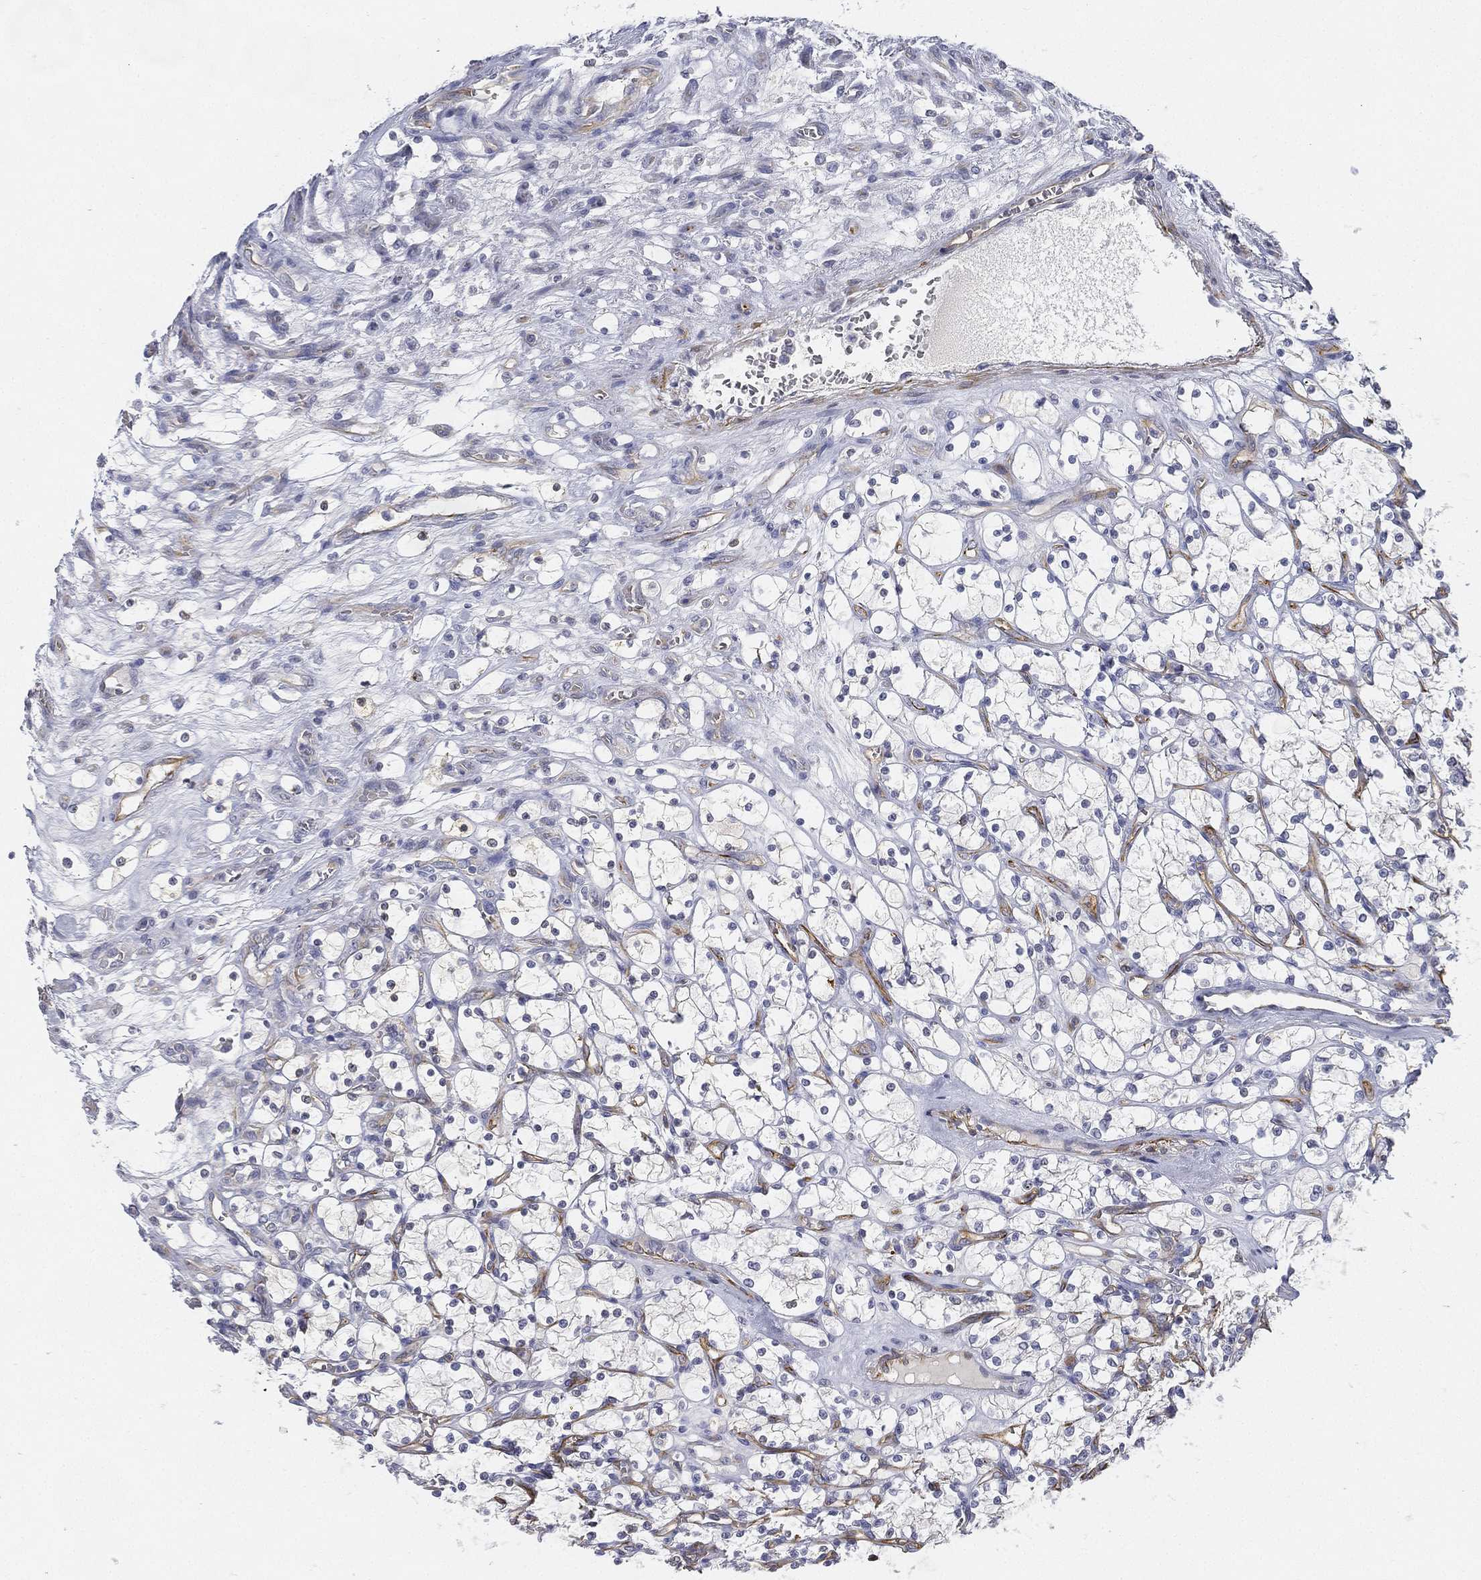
{"staining": {"intensity": "negative", "quantity": "none", "location": "none"}, "tissue": "renal cancer", "cell_type": "Tumor cells", "image_type": "cancer", "snomed": [{"axis": "morphology", "description": "Adenocarcinoma, NOS"}, {"axis": "topography", "description": "Kidney"}], "caption": "The IHC photomicrograph has no significant staining in tumor cells of renal cancer tissue.", "gene": "C5orf46", "patient": {"sex": "female", "age": 69}}